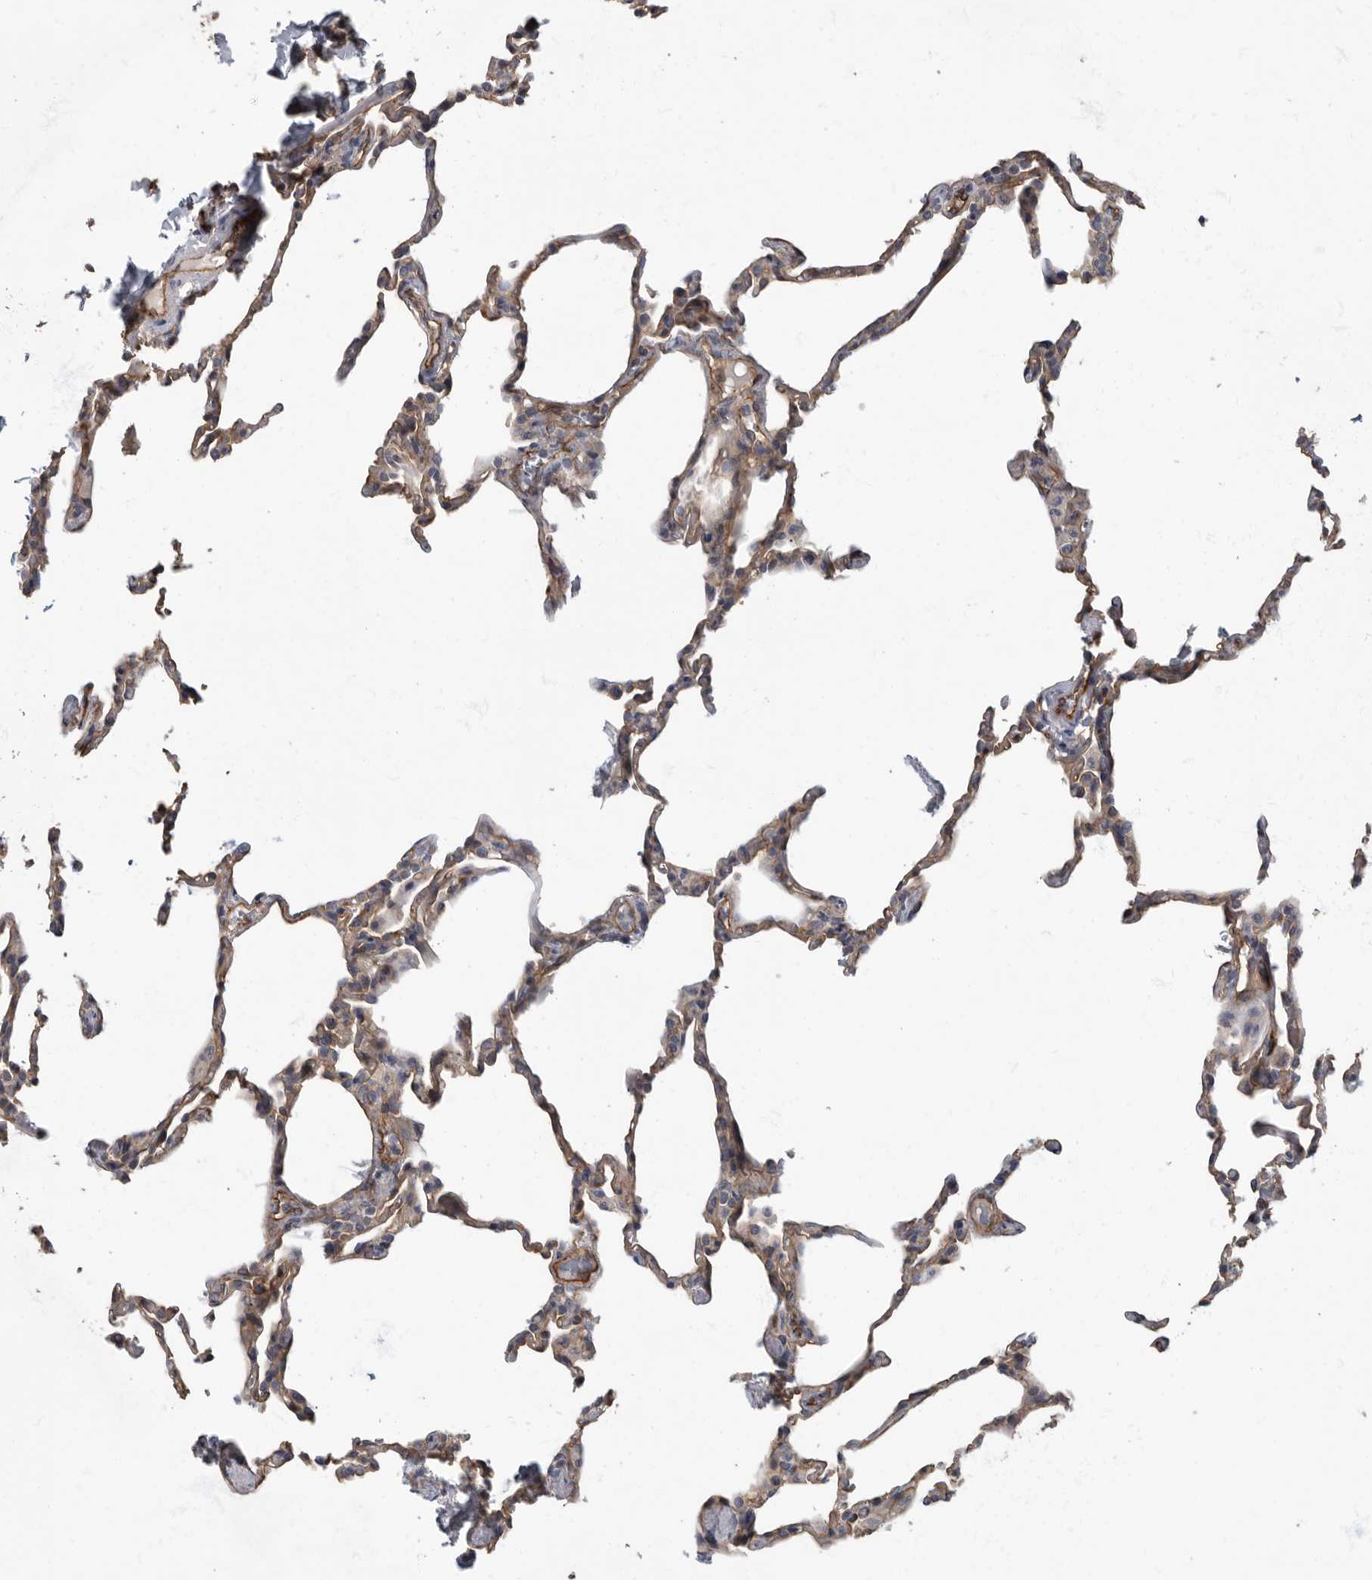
{"staining": {"intensity": "weak", "quantity": "<25%", "location": "cytoplasmic/membranous"}, "tissue": "lung", "cell_type": "Alveolar cells", "image_type": "normal", "snomed": [{"axis": "morphology", "description": "Normal tissue, NOS"}, {"axis": "topography", "description": "Lung"}], "caption": "Human lung stained for a protein using immunohistochemistry reveals no positivity in alveolar cells.", "gene": "PDK1", "patient": {"sex": "male", "age": 20}}